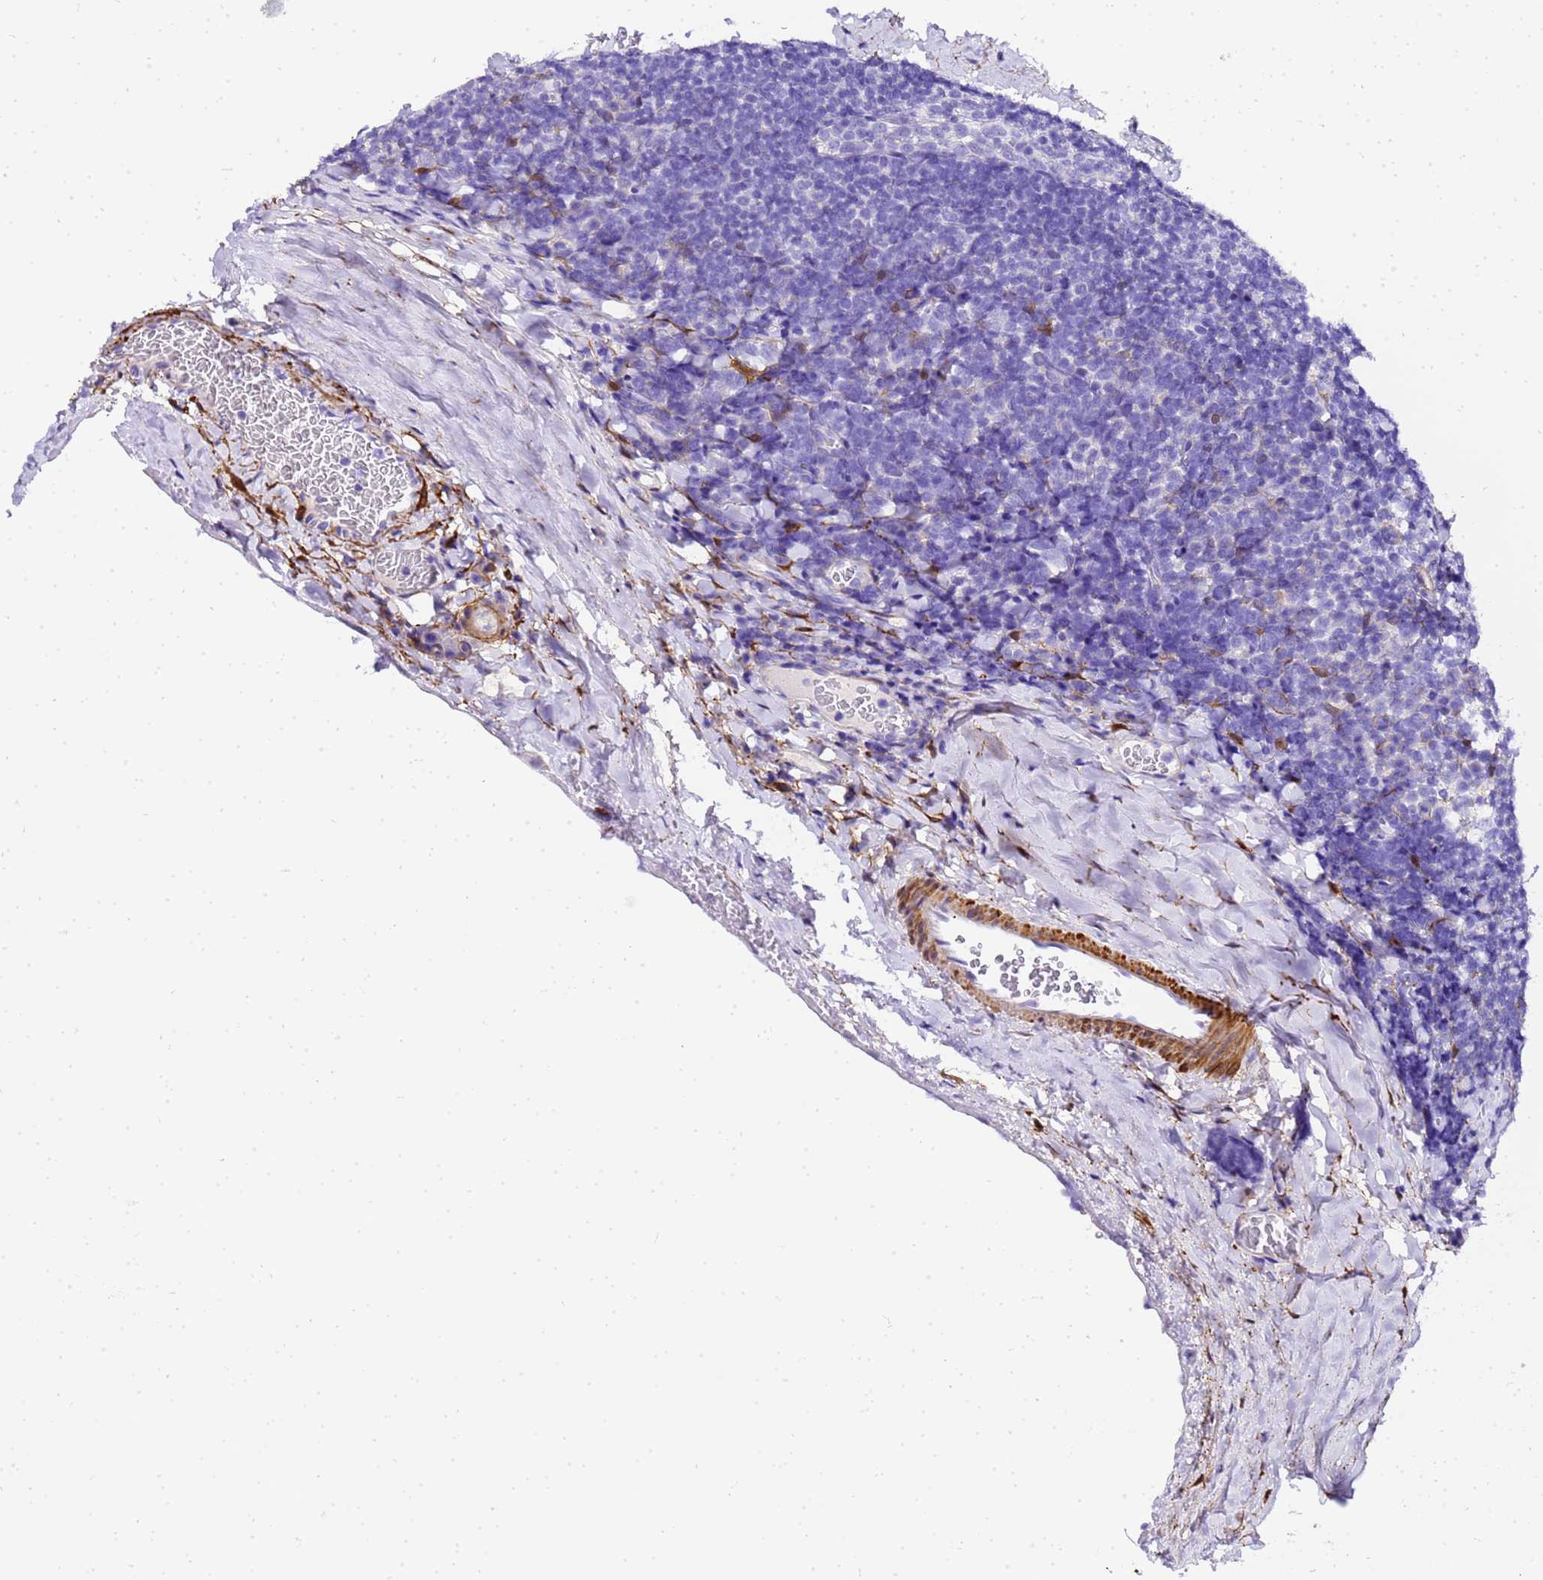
{"staining": {"intensity": "negative", "quantity": "none", "location": "none"}, "tissue": "tonsil", "cell_type": "Germinal center cells", "image_type": "normal", "snomed": [{"axis": "morphology", "description": "Normal tissue, NOS"}, {"axis": "topography", "description": "Tonsil"}], "caption": "IHC of benign tonsil shows no expression in germinal center cells. (DAB IHC, high magnification).", "gene": "HSPB6", "patient": {"sex": "male", "age": 17}}